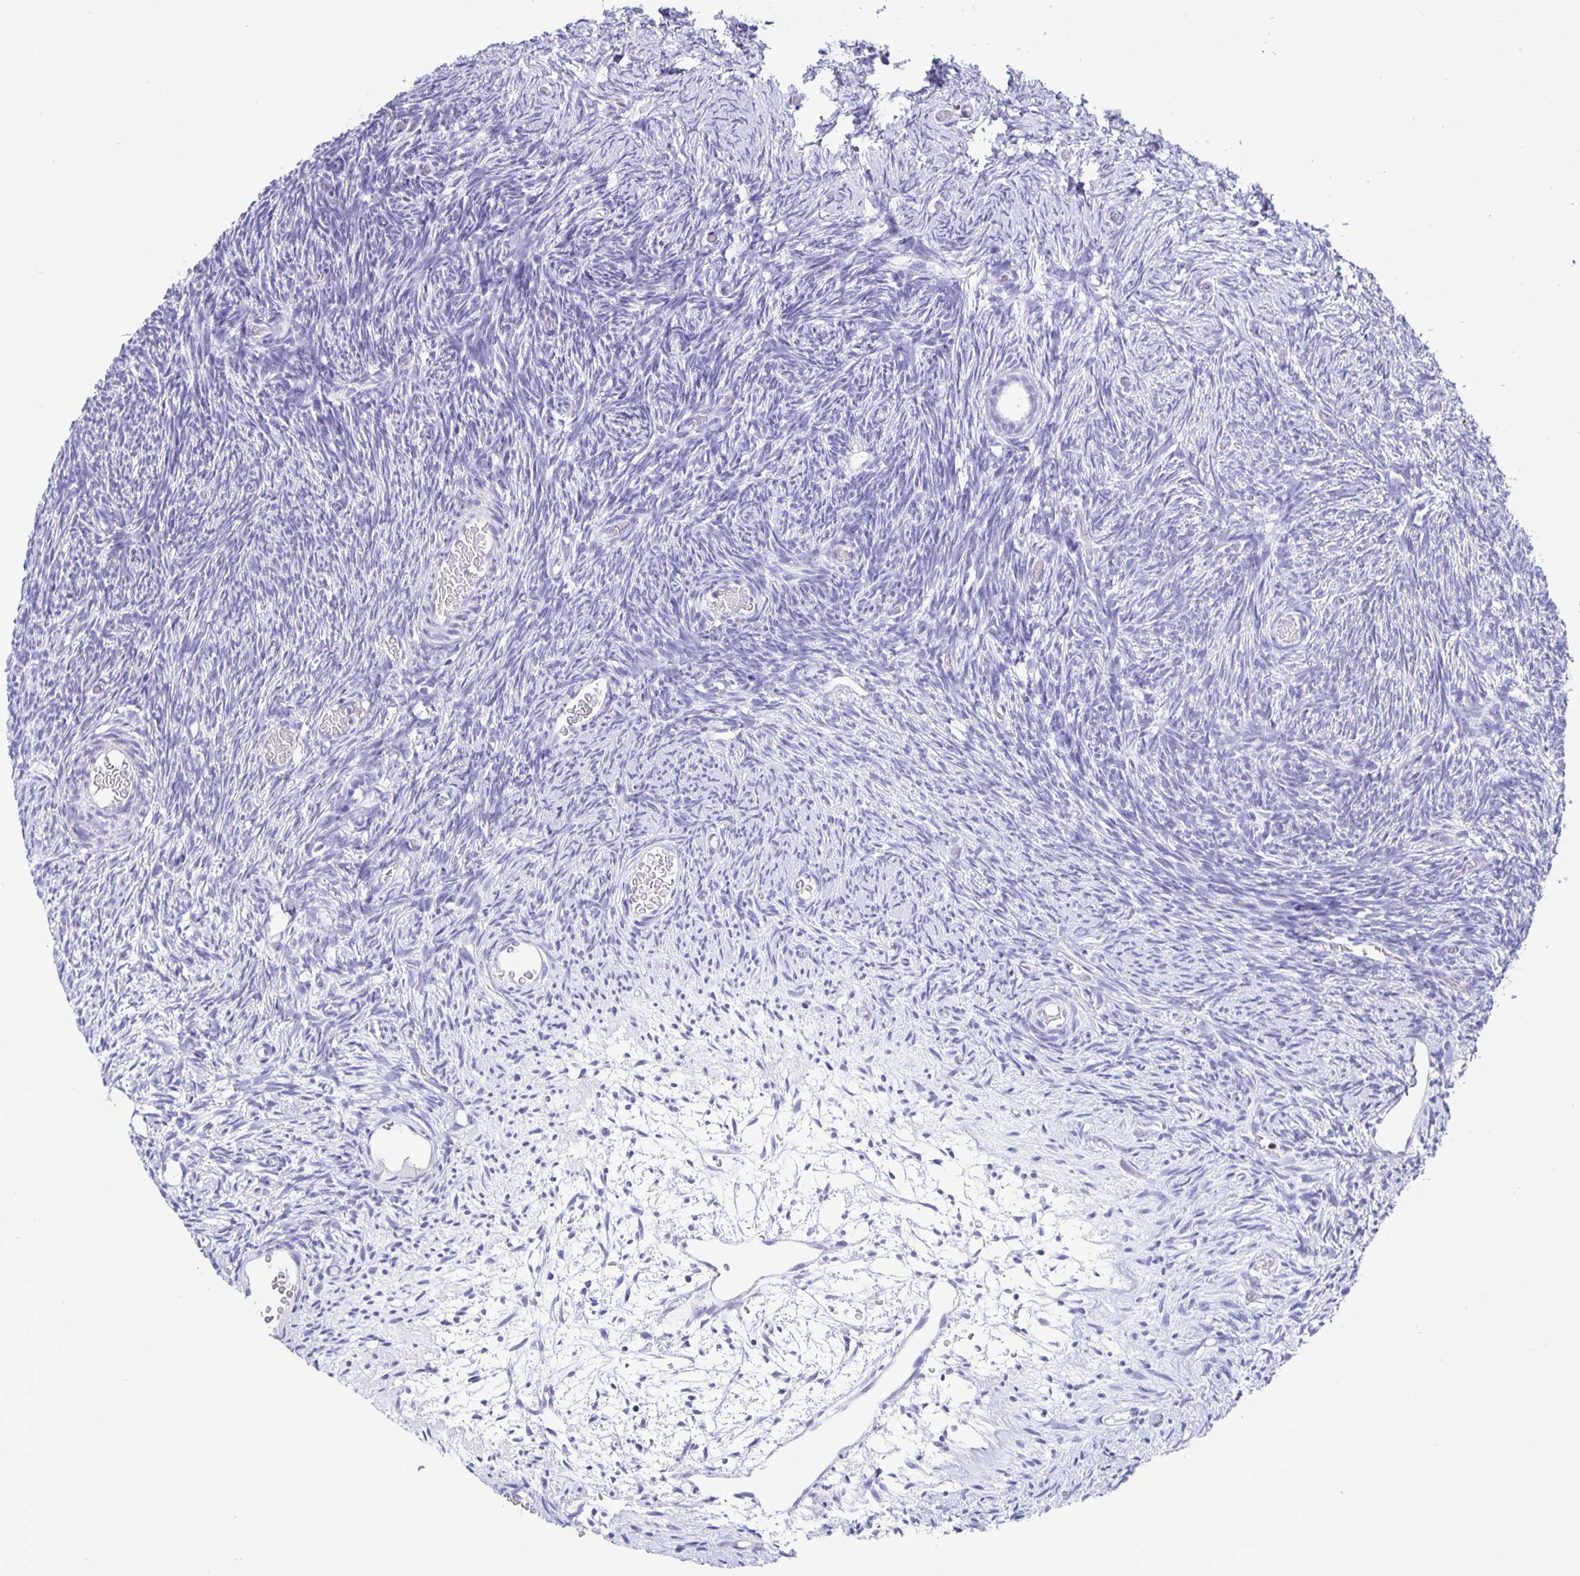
{"staining": {"intensity": "negative", "quantity": "none", "location": "none"}, "tissue": "ovary", "cell_type": "Follicle cells", "image_type": "normal", "snomed": [{"axis": "morphology", "description": "Normal tissue, NOS"}, {"axis": "topography", "description": "Ovary"}], "caption": "DAB immunohistochemical staining of benign human ovary exhibits no significant positivity in follicle cells. (DAB immunohistochemistry (IHC) with hematoxylin counter stain).", "gene": "SATB2", "patient": {"sex": "female", "age": 39}}